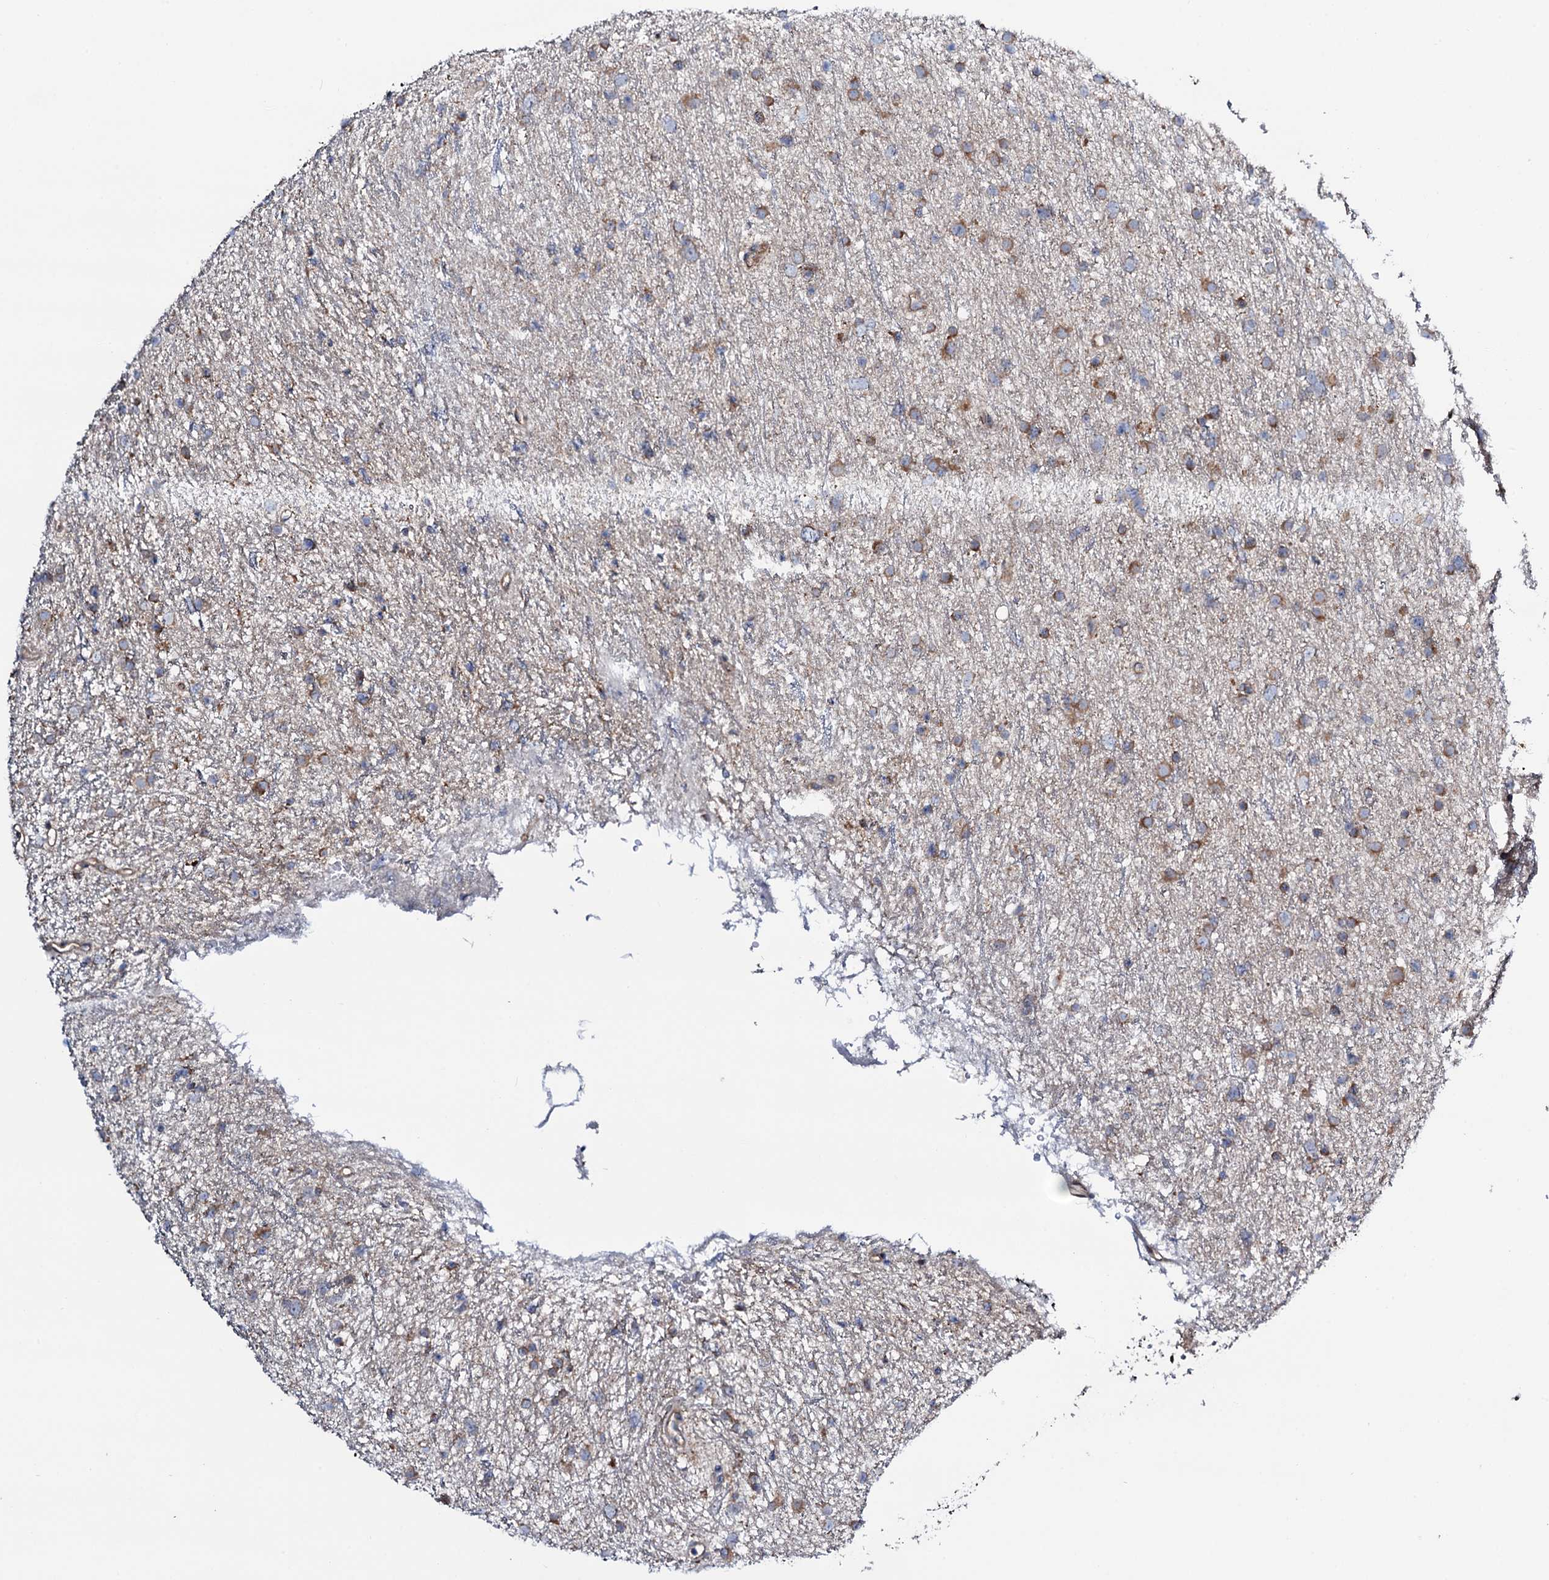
{"staining": {"intensity": "moderate", "quantity": "<25%", "location": "cytoplasmic/membranous"}, "tissue": "glioma", "cell_type": "Tumor cells", "image_type": "cancer", "snomed": [{"axis": "morphology", "description": "Glioma, malignant, Low grade"}, {"axis": "topography", "description": "Cerebral cortex"}], "caption": "A photomicrograph showing moderate cytoplasmic/membranous expression in about <25% of tumor cells in malignant glioma (low-grade), as visualized by brown immunohistochemical staining.", "gene": "STARD13", "patient": {"sex": "female", "age": 39}}